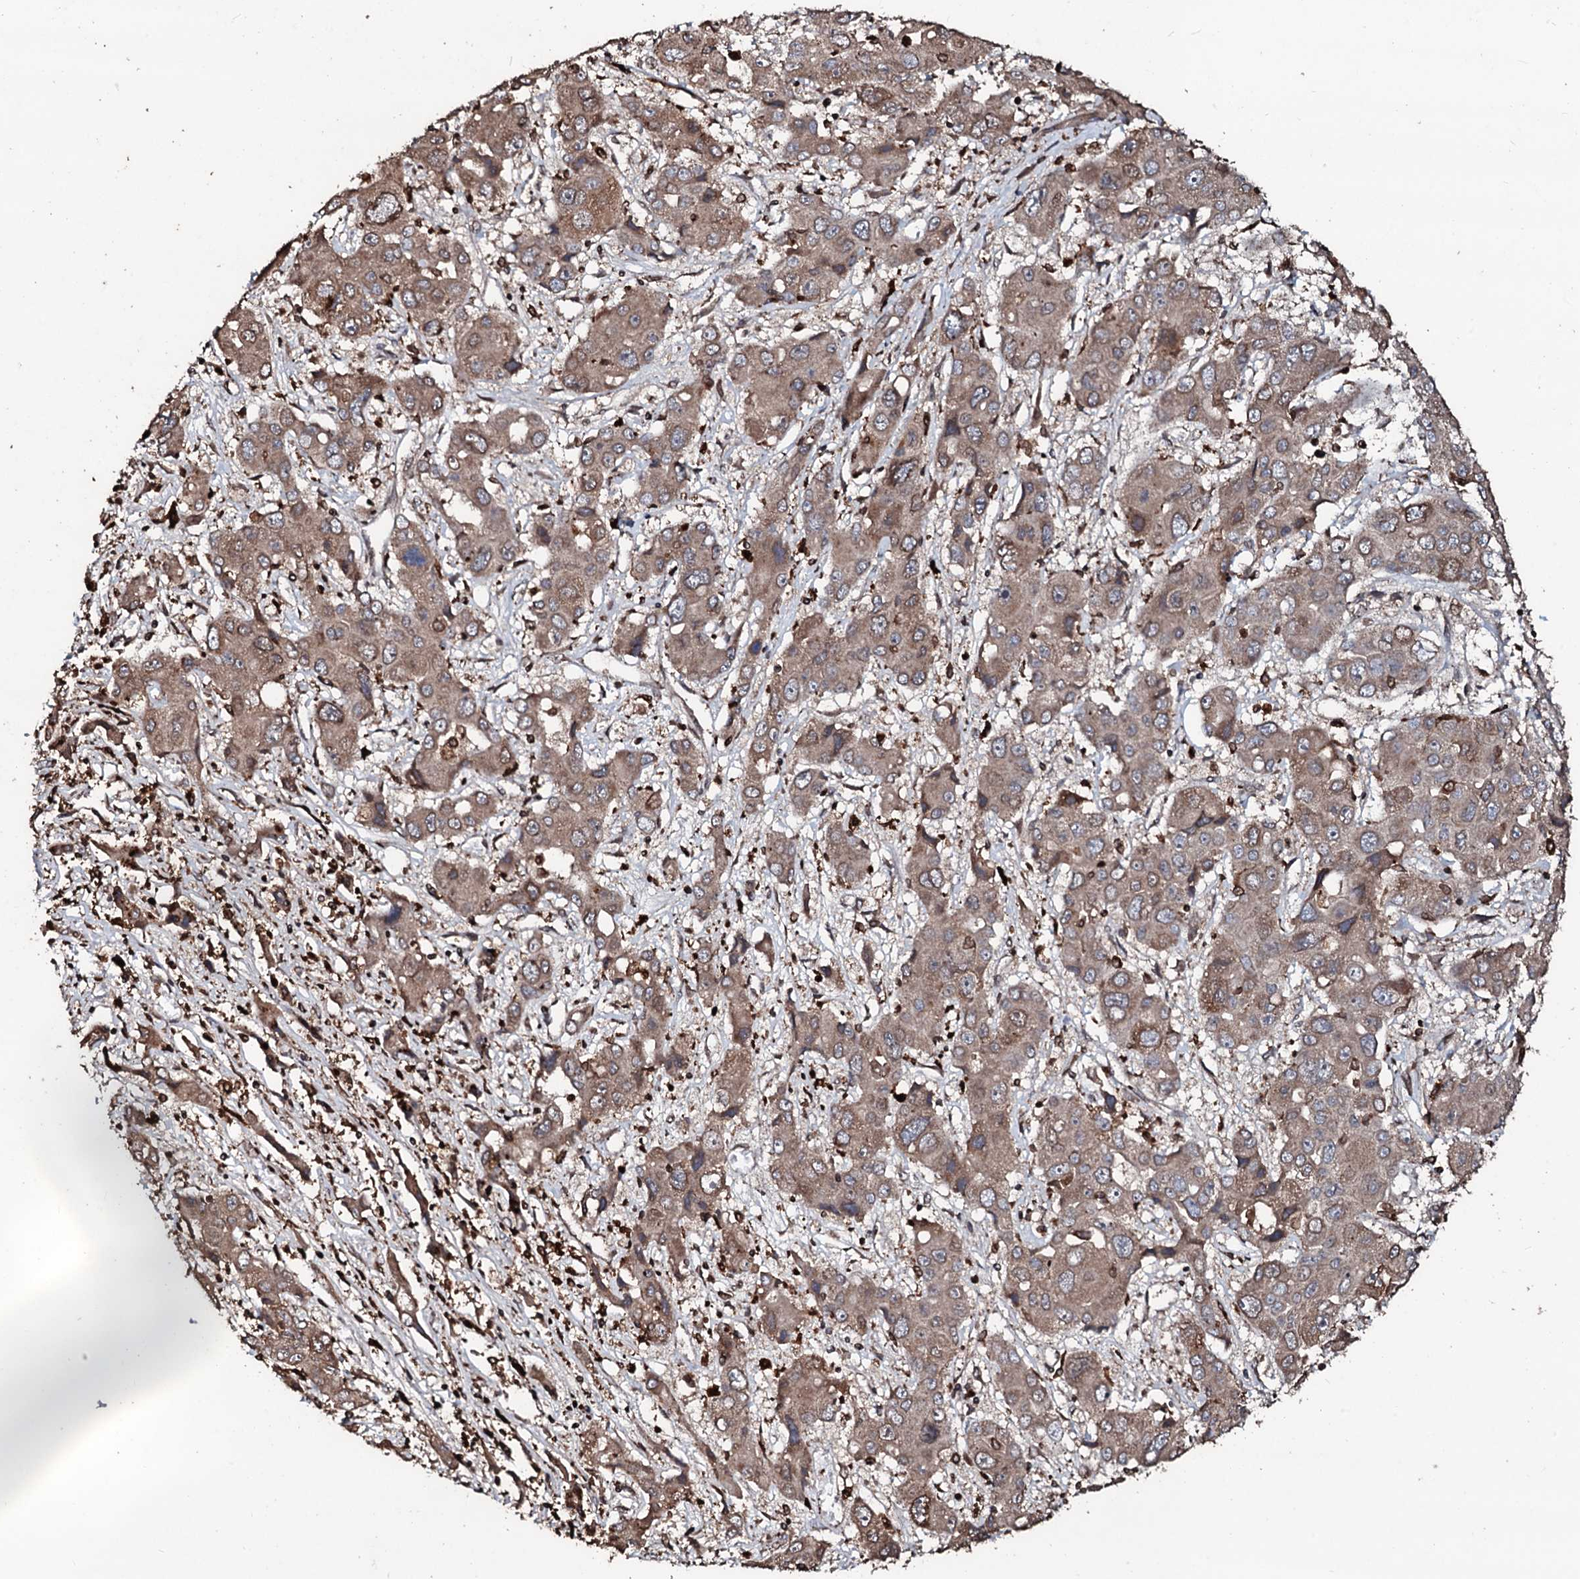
{"staining": {"intensity": "weak", "quantity": ">75%", "location": "cytoplasmic/membranous"}, "tissue": "liver cancer", "cell_type": "Tumor cells", "image_type": "cancer", "snomed": [{"axis": "morphology", "description": "Cholangiocarcinoma"}, {"axis": "topography", "description": "Liver"}], "caption": "Immunohistochemical staining of liver cancer (cholangiocarcinoma) demonstrates low levels of weak cytoplasmic/membranous protein staining in approximately >75% of tumor cells.", "gene": "SDHAF2", "patient": {"sex": "male", "age": 67}}